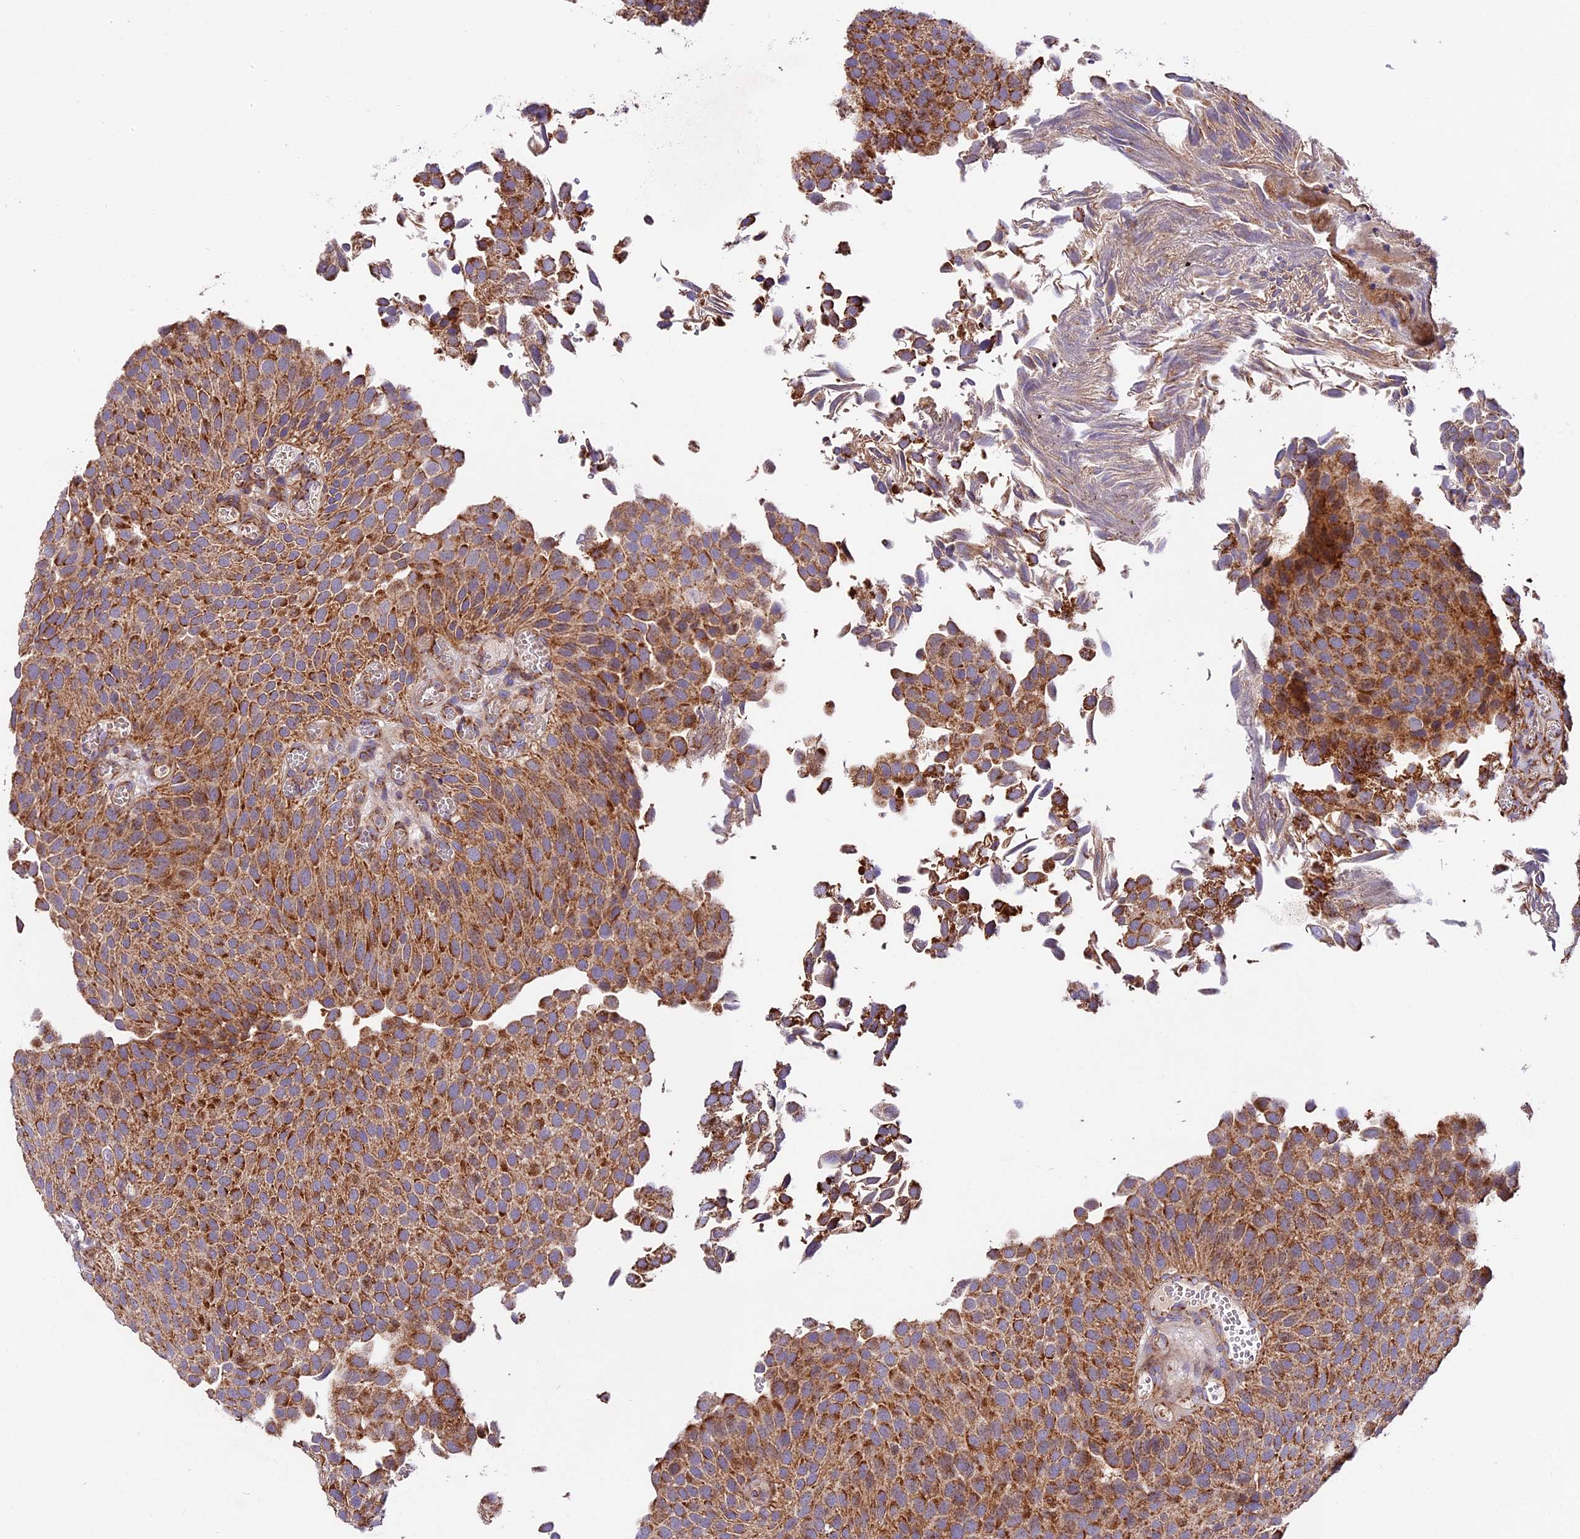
{"staining": {"intensity": "strong", "quantity": ">75%", "location": "cytoplasmic/membranous"}, "tissue": "urothelial cancer", "cell_type": "Tumor cells", "image_type": "cancer", "snomed": [{"axis": "morphology", "description": "Urothelial carcinoma, Low grade"}, {"axis": "topography", "description": "Urinary bladder"}], "caption": "Immunohistochemistry (IHC) photomicrograph of human urothelial carcinoma (low-grade) stained for a protein (brown), which displays high levels of strong cytoplasmic/membranous positivity in approximately >75% of tumor cells.", "gene": "NDUFA8", "patient": {"sex": "male", "age": 89}}